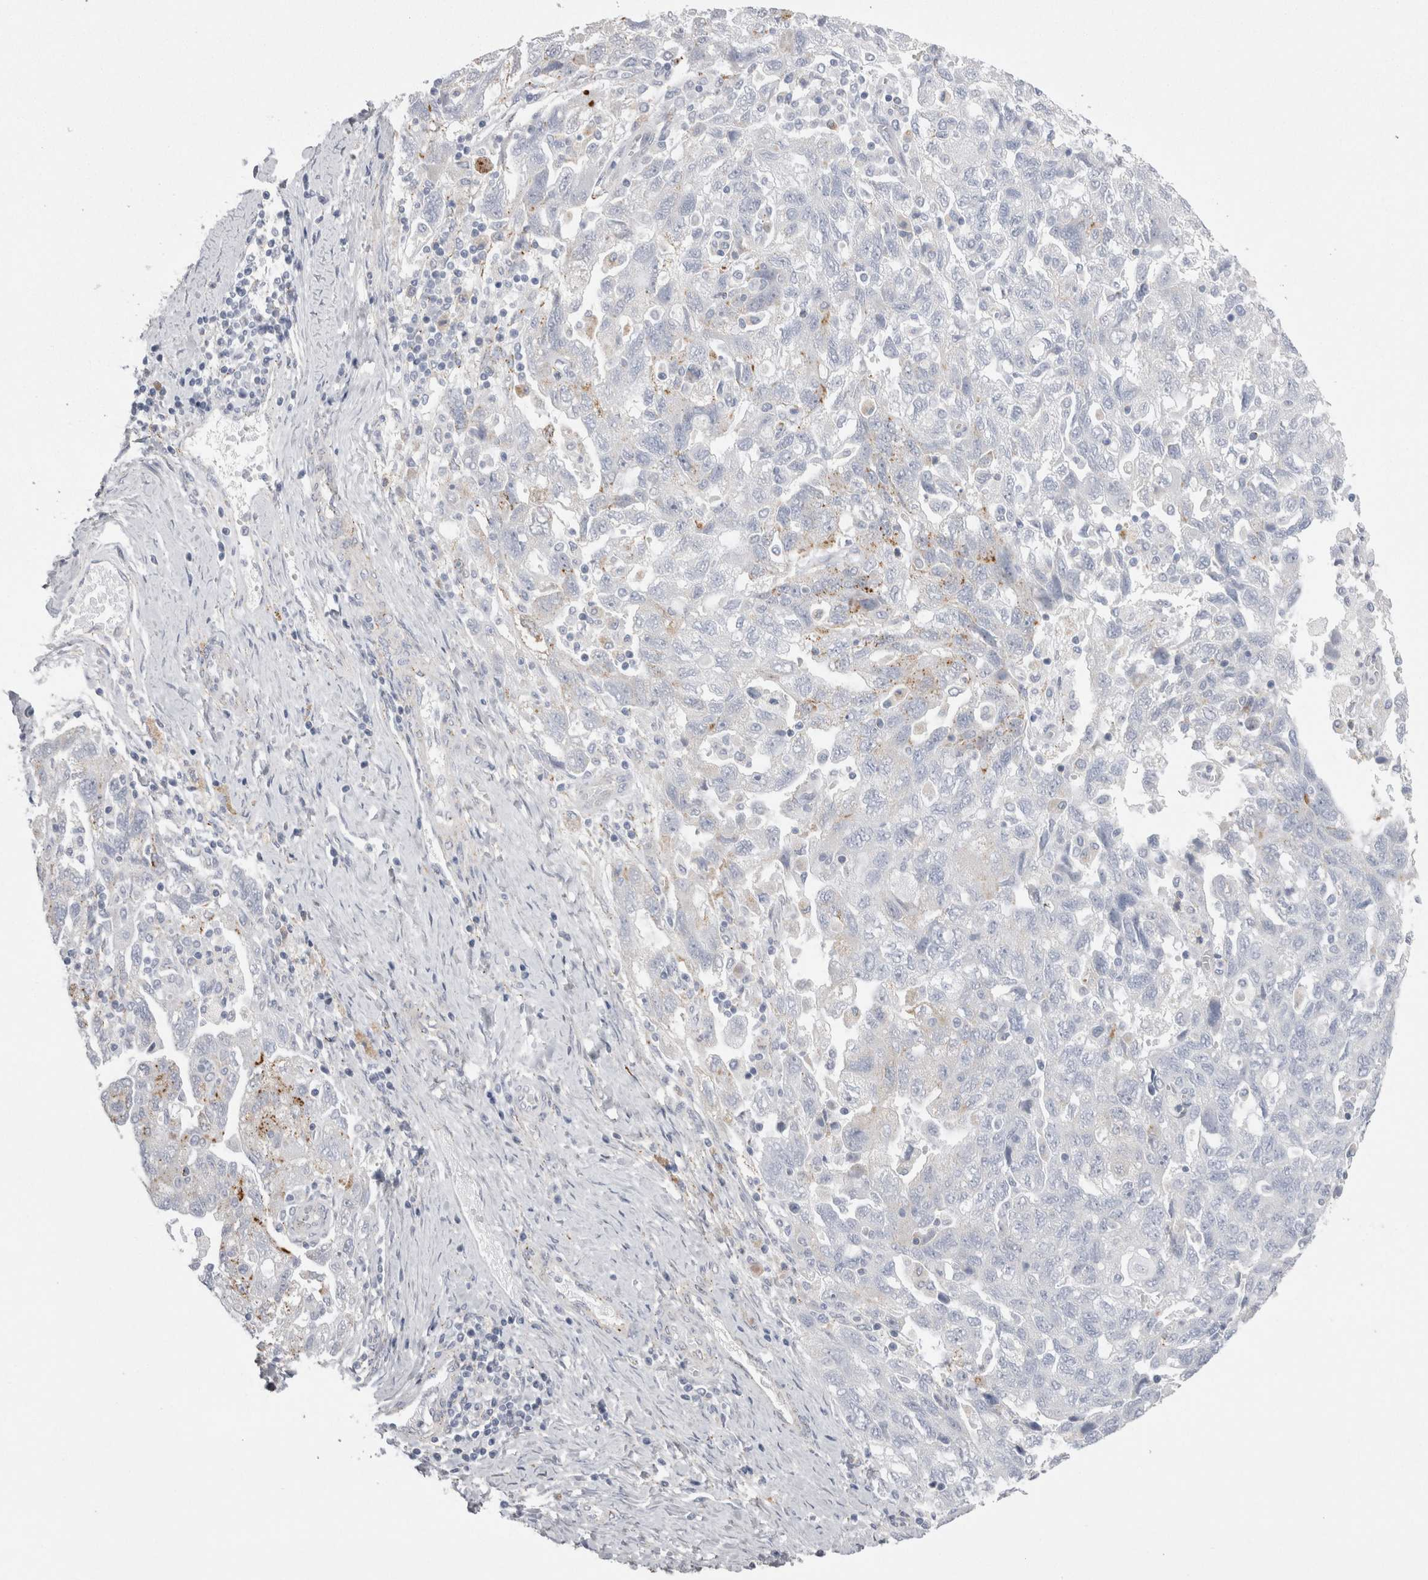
{"staining": {"intensity": "negative", "quantity": "none", "location": "none"}, "tissue": "ovarian cancer", "cell_type": "Tumor cells", "image_type": "cancer", "snomed": [{"axis": "morphology", "description": "Carcinoma, NOS"}, {"axis": "morphology", "description": "Cystadenocarcinoma, serous, NOS"}, {"axis": "topography", "description": "Ovary"}], "caption": "This is an immunohistochemistry photomicrograph of carcinoma (ovarian). There is no positivity in tumor cells.", "gene": "EPDR1", "patient": {"sex": "female", "age": 69}}